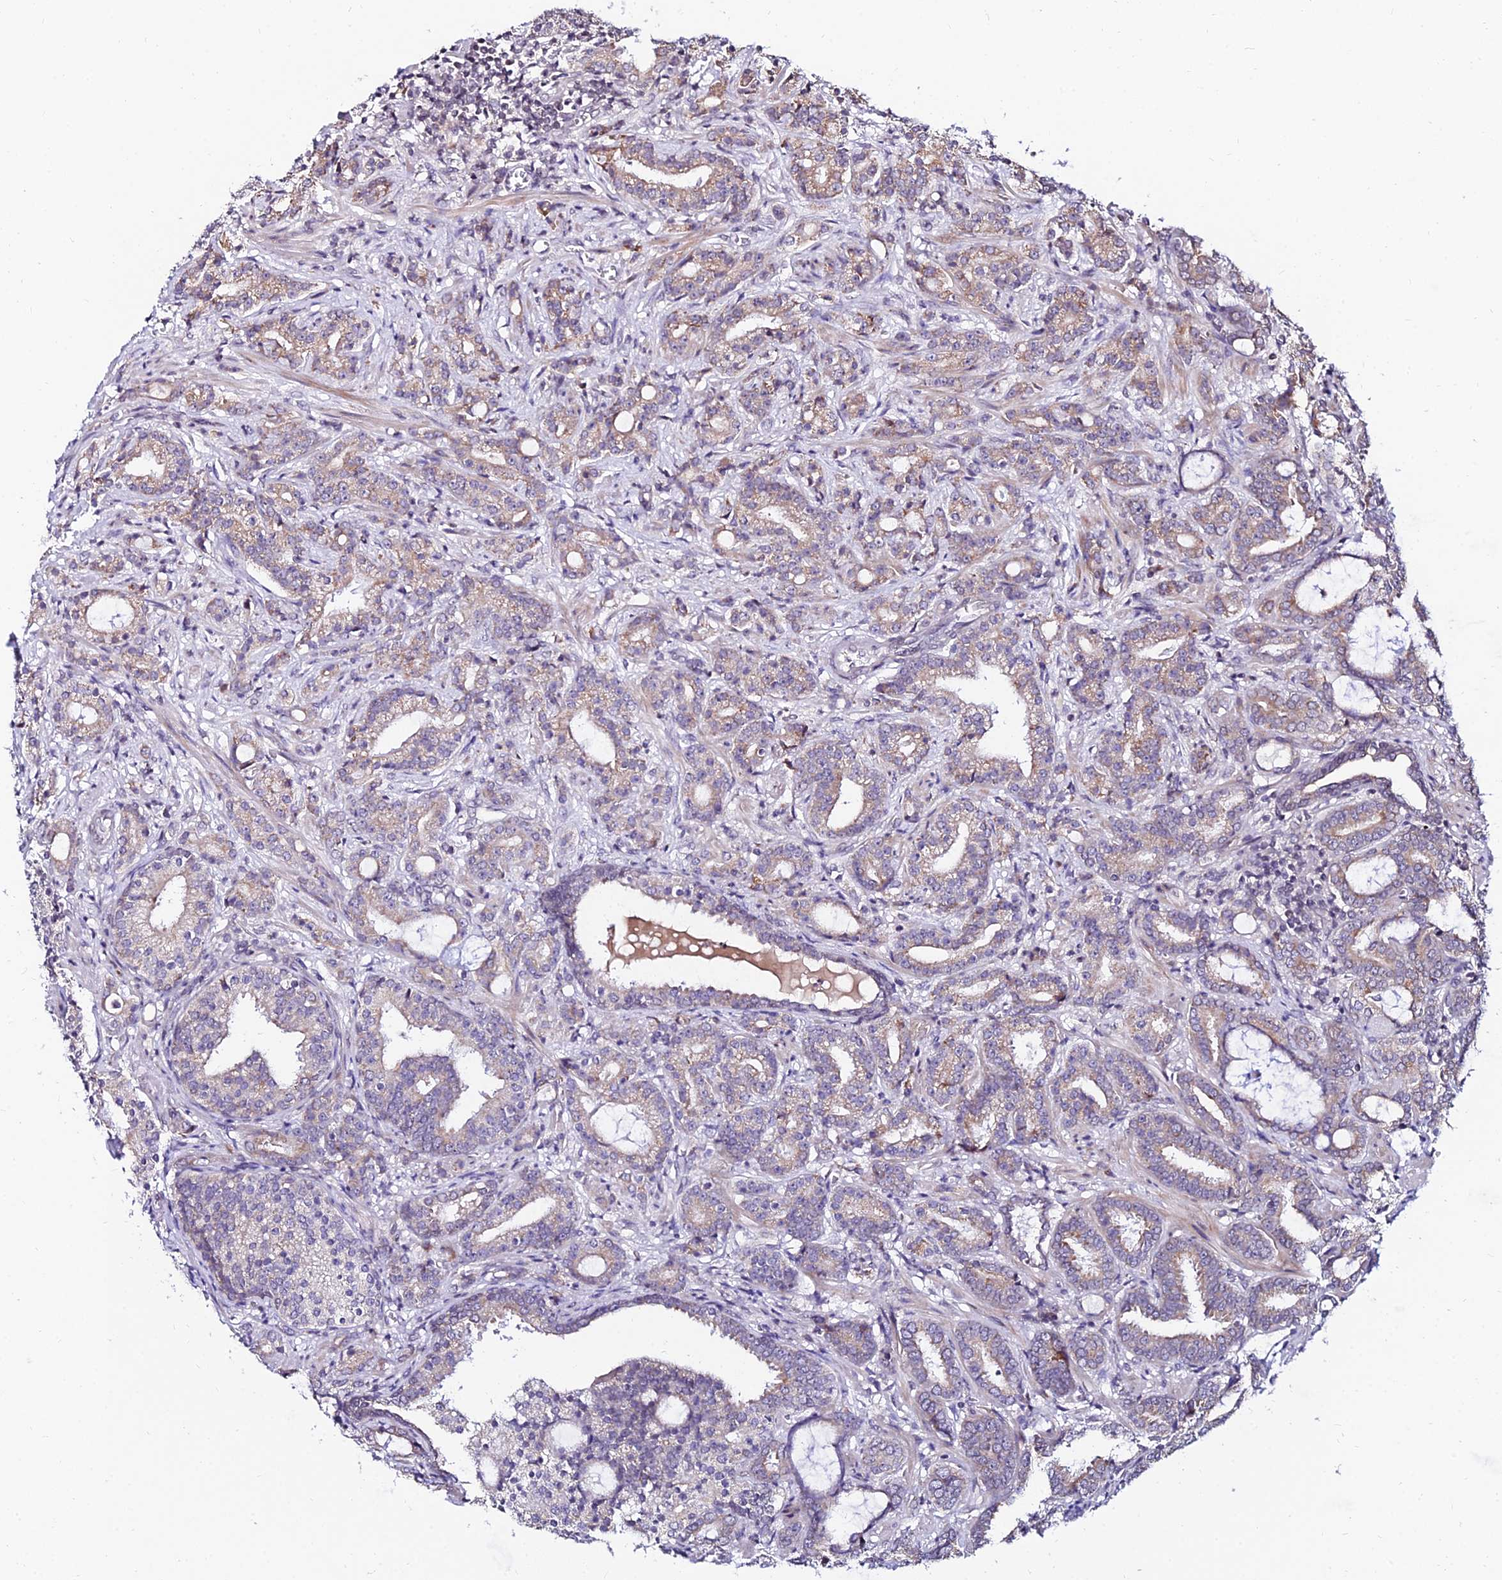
{"staining": {"intensity": "weak", "quantity": "25%-75%", "location": "cytoplasmic/membranous"}, "tissue": "prostate cancer", "cell_type": "Tumor cells", "image_type": "cancer", "snomed": [{"axis": "morphology", "description": "Adenocarcinoma, High grade"}, {"axis": "topography", "description": "Prostate and seminal vesicle, NOS"}], "caption": "There is low levels of weak cytoplasmic/membranous staining in tumor cells of prostate adenocarcinoma (high-grade), as demonstrated by immunohistochemical staining (brown color).", "gene": "CDNF", "patient": {"sex": "male", "age": 67}}